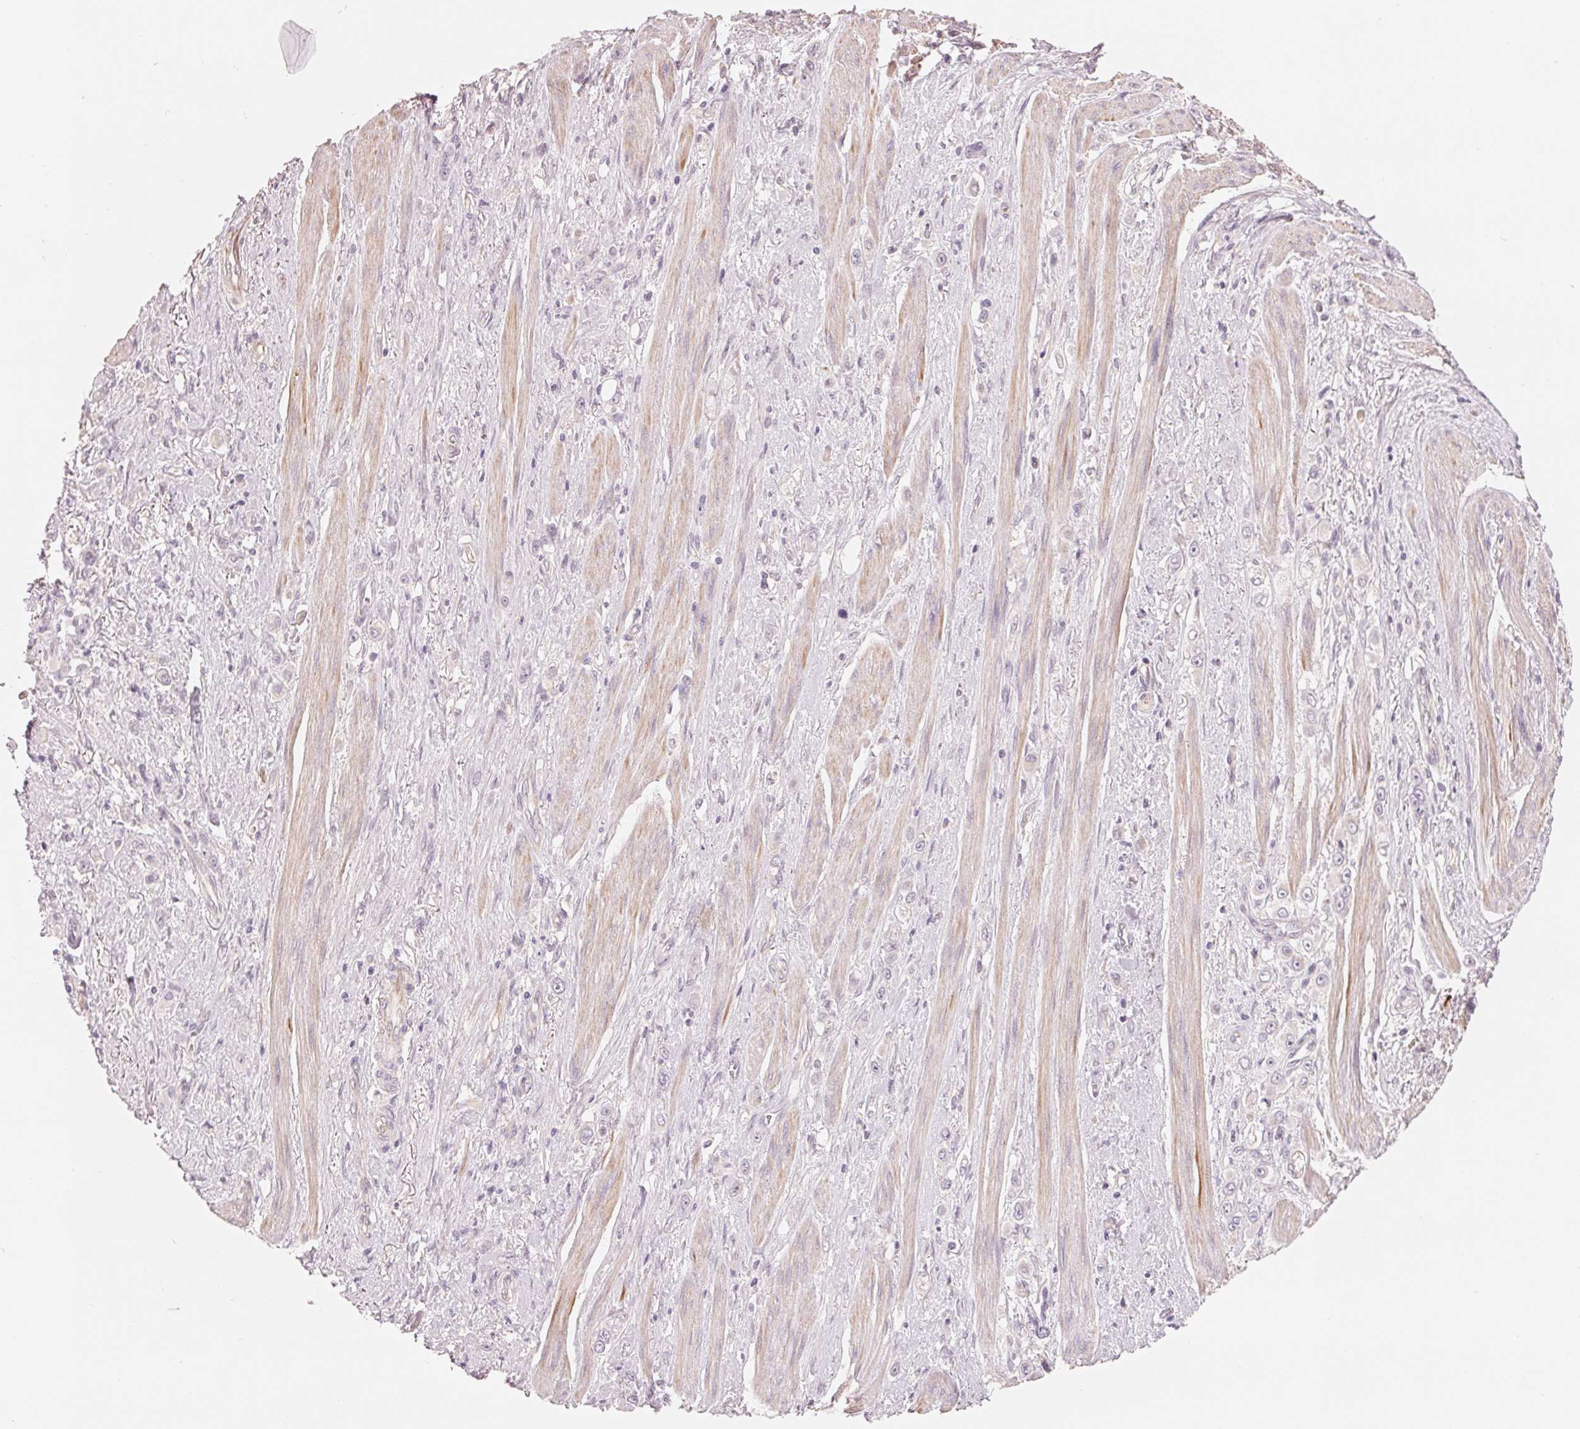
{"staining": {"intensity": "negative", "quantity": "none", "location": "none"}, "tissue": "stomach cancer", "cell_type": "Tumor cells", "image_type": "cancer", "snomed": [{"axis": "morphology", "description": "Adenocarcinoma, NOS"}, {"axis": "topography", "description": "Stomach, upper"}], "caption": "A micrograph of human adenocarcinoma (stomach) is negative for staining in tumor cells. The staining is performed using DAB (3,3'-diaminobenzidine) brown chromogen with nuclei counter-stained in using hematoxylin.", "gene": "CFHR2", "patient": {"sex": "male", "age": 75}}